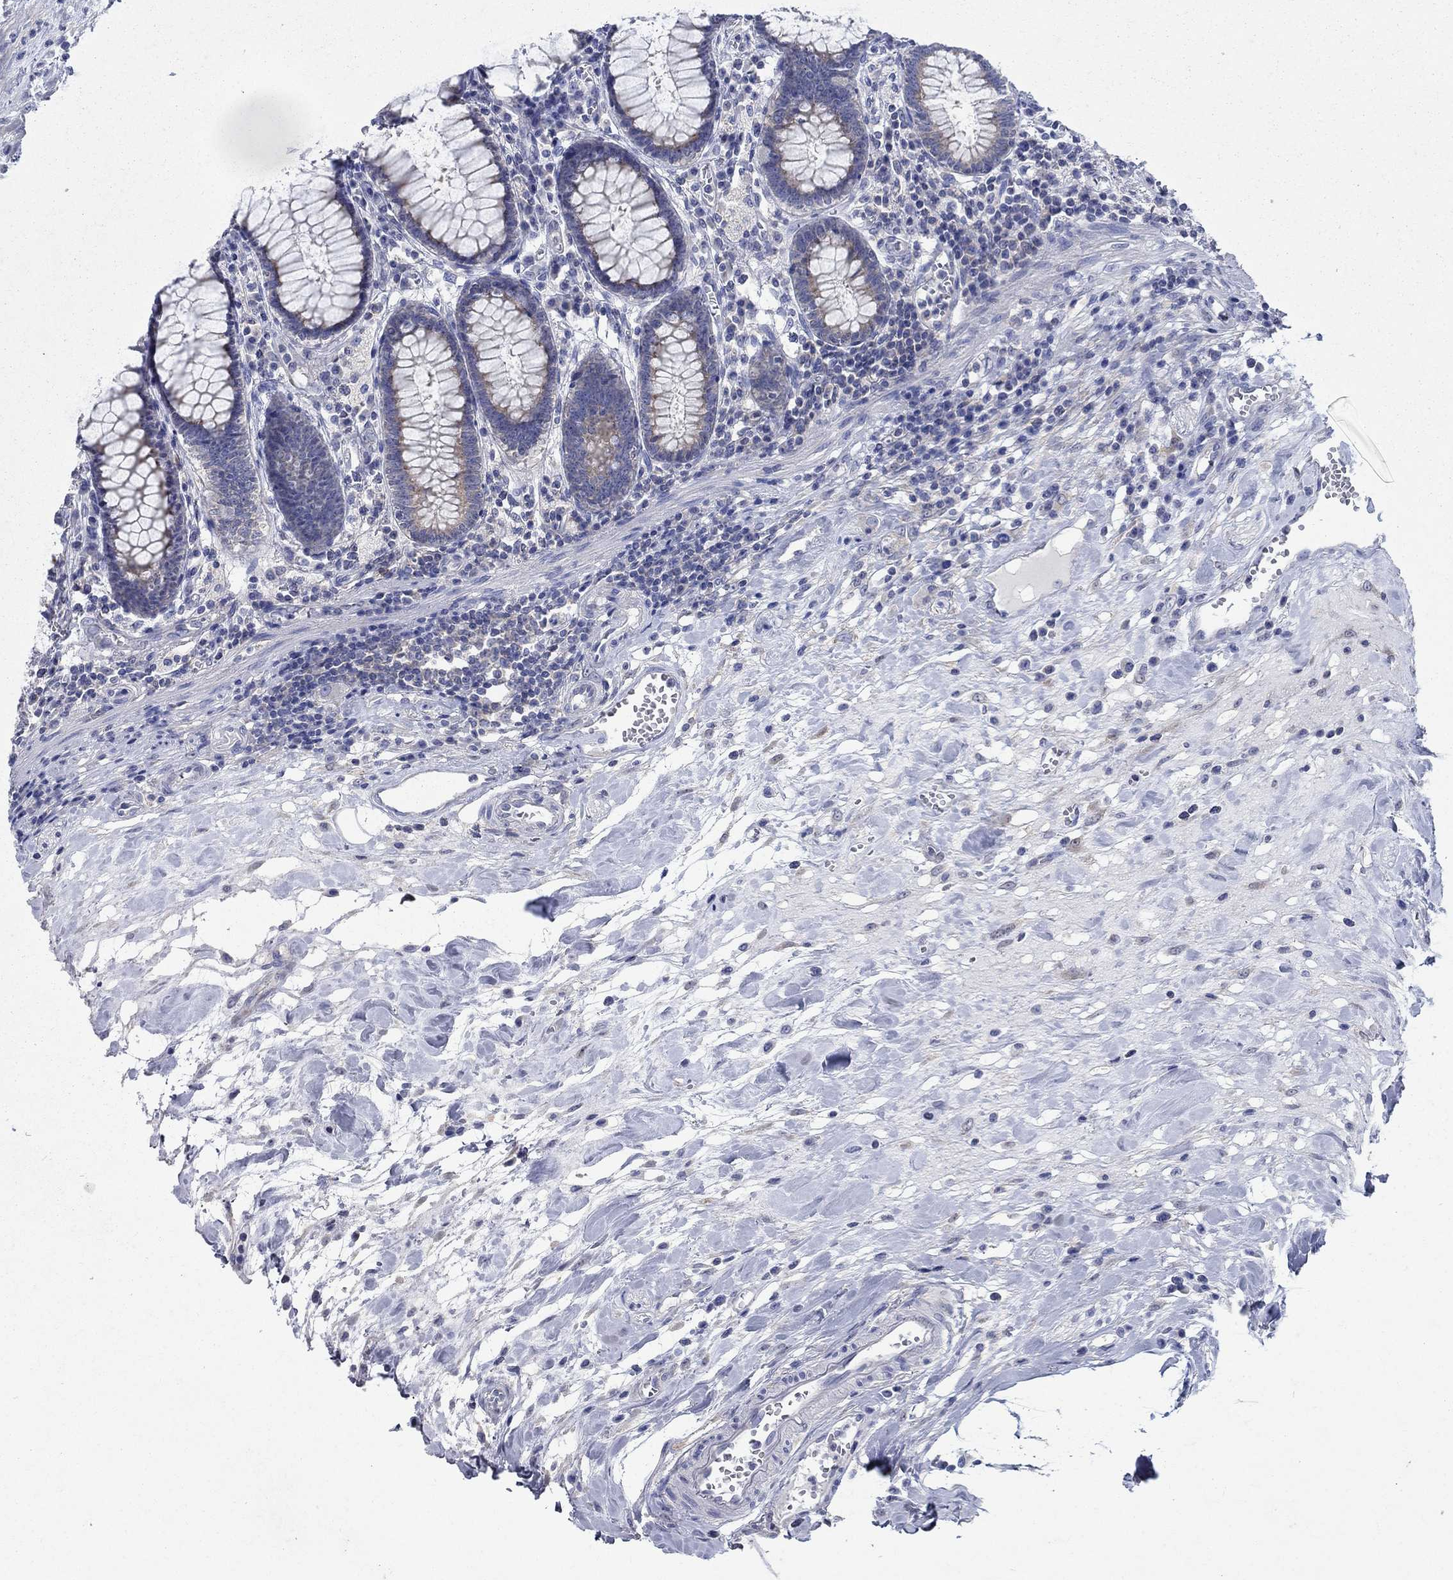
{"staining": {"intensity": "negative", "quantity": "none", "location": "none"}, "tissue": "colon", "cell_type": "Endothelial cells", "image_type": "normal", "snomed": [{"axis": "morphology", "description": "Normal tissue, NOS"}, {"axis": "topography", "description": "Colon"}], "caption": "Immunohistochemistry (IHC) photomicrograph of normal human colon stained for a protein (brown), which exhibits no positivity in endothelial cells. (DAB IHC, high magnification).", "gene": "SULT2B1", "patient": {"sex": "male", "age": 65}}